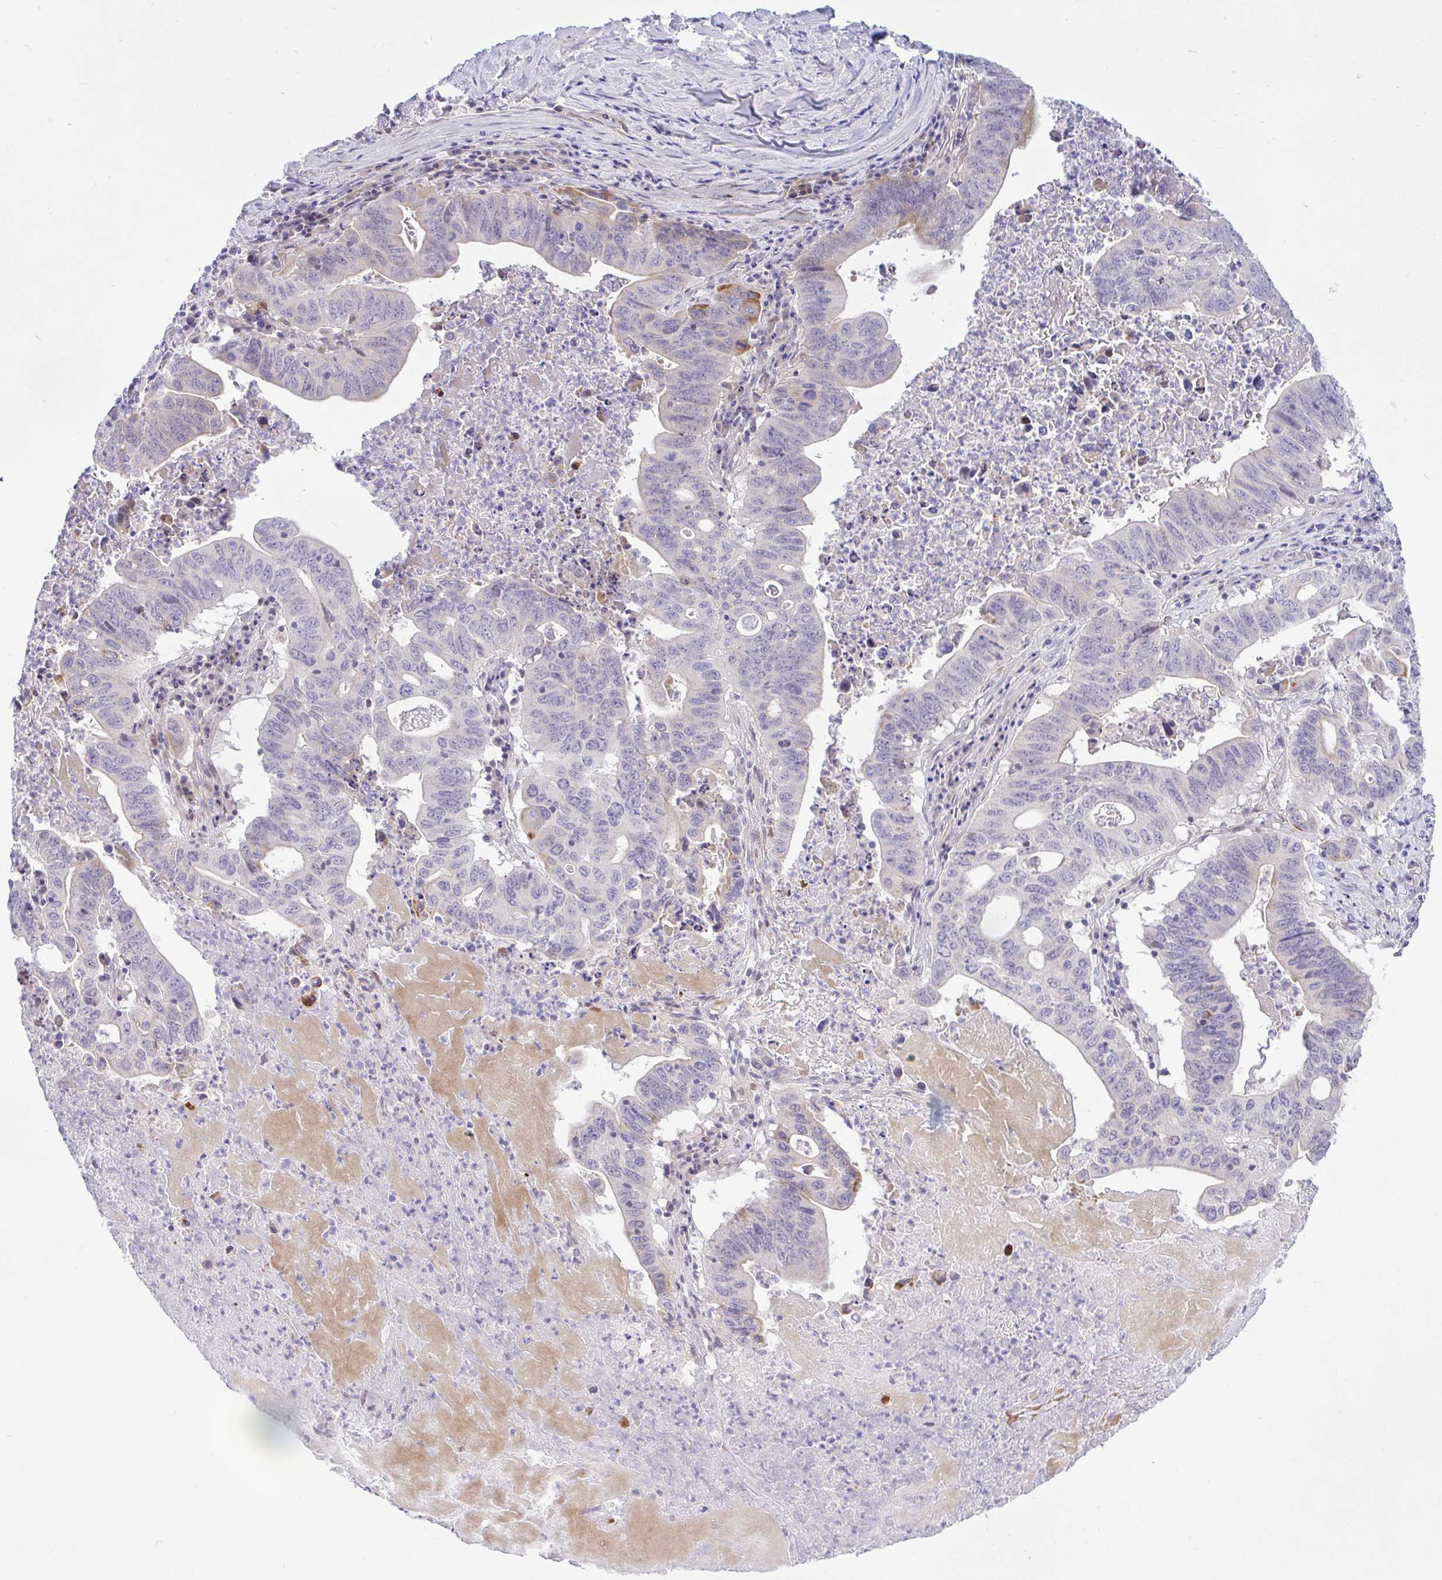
{"staining": {"intensity": "moderate", "quantity": "<25%", "location": "cytoplasmic/membranous"}, "tissue": "lung cancer", "cell_type": "Tumor cells", "image_type": "cancer", "snomed": [{"axis": "morphology", "description": "Adenocarcinoma, NOS"}, {"axis": "topography", "description": "Lung"}], "caption": "Lung adenocarcinoma stained with DAB (3,3'-diaminobenzidine) immunohistochemistry (IHC) demonstrates low levels of moderate cytoplasmic/membranous positivity in approximately <25% of tumor cells.", "gene": "ZNF101", "patient": {"sex": "female", "age": 60}}